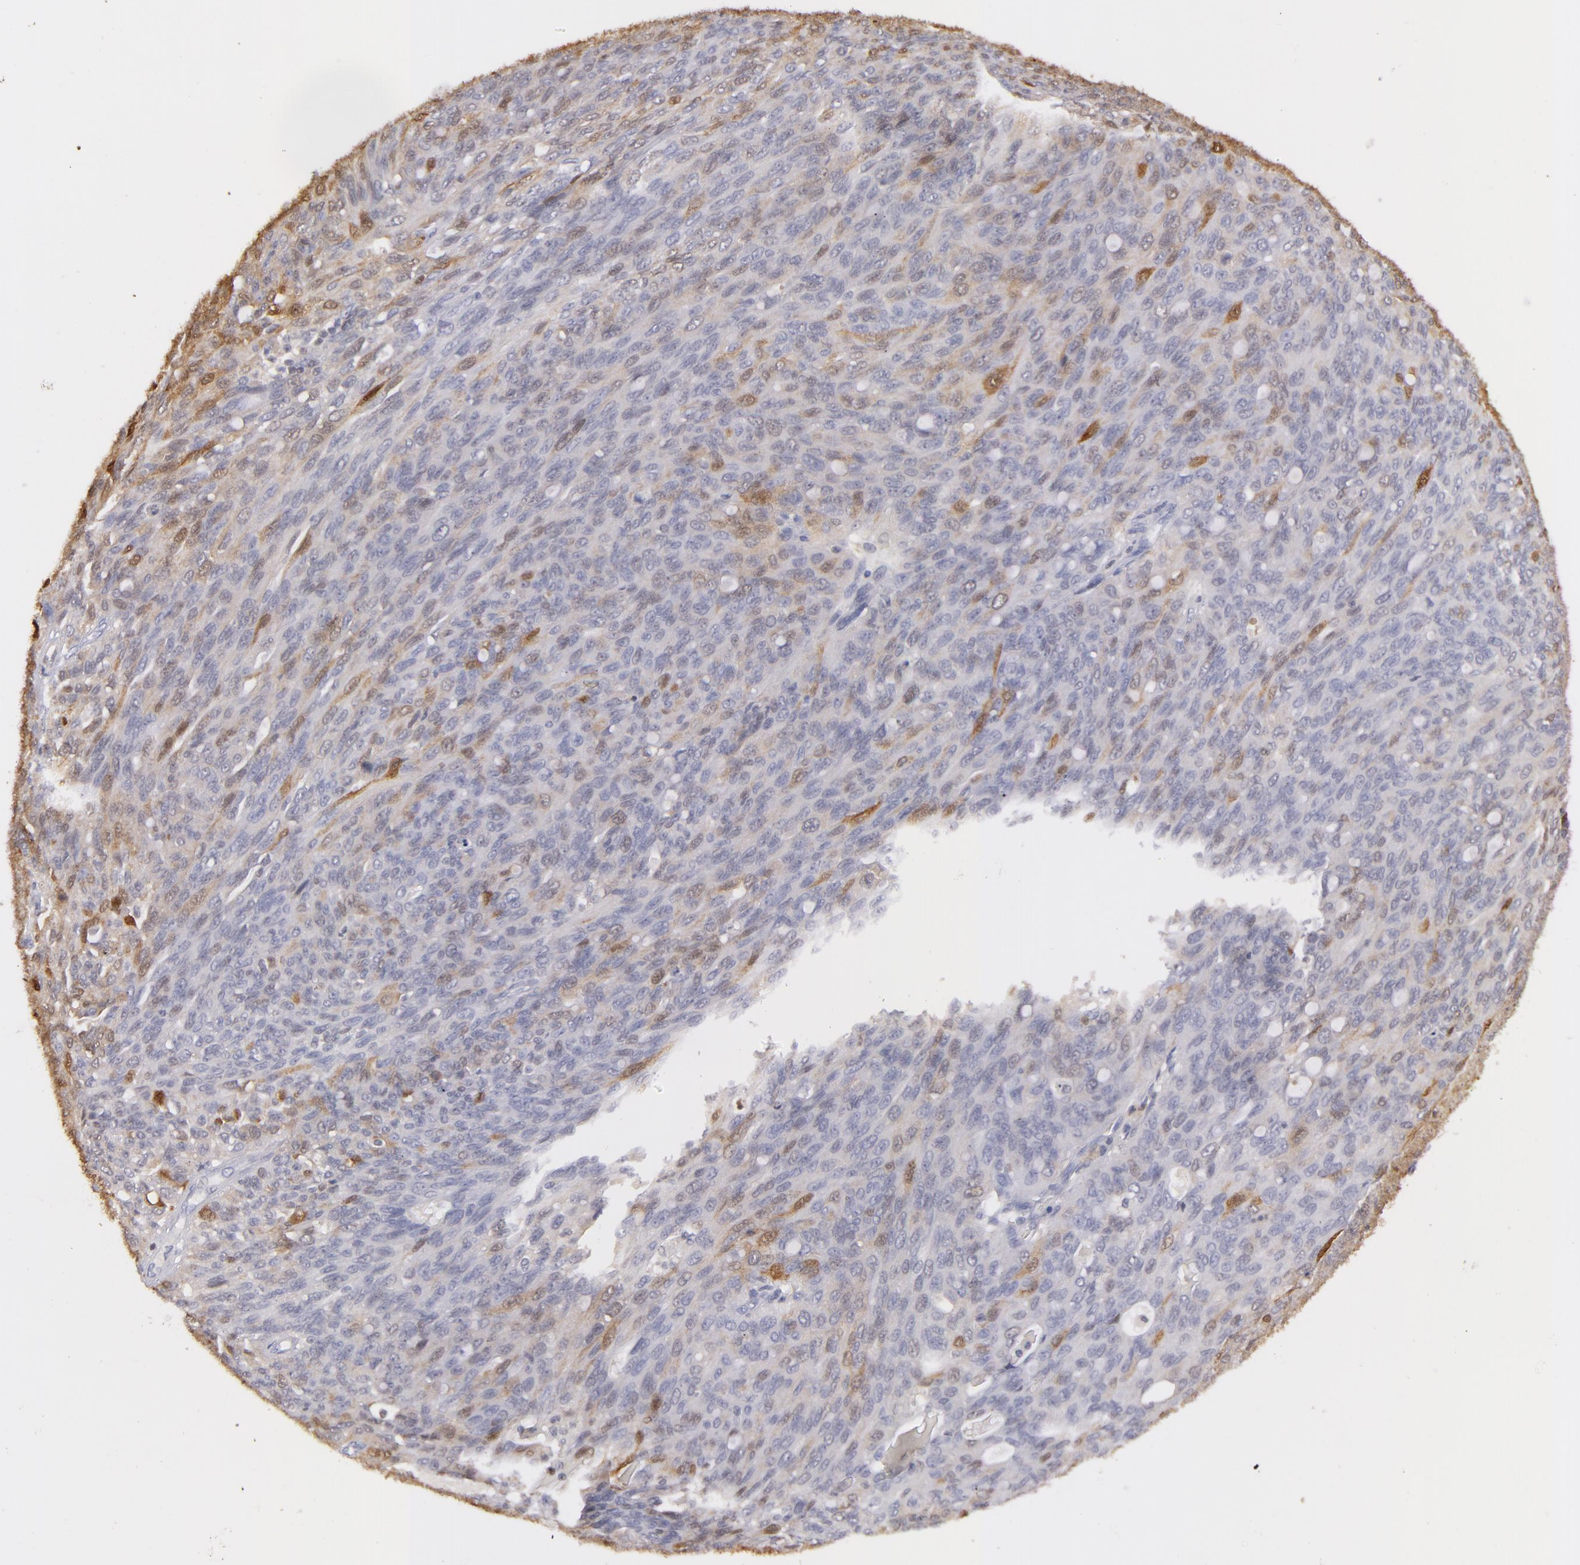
{"staining": {"intensity": "moderate", "quantity": "<25%", "location": "cytoplasmic/membranous,nuclear"}, "tissue": "ovarian cancer", "cell_type": "Tumor cells", "image_type": "cancer", "snomed": [{"axis": "morphology", "description": "Carcinoma, endometroid"}, {"axis": "topography", "description": "Ovary"}], "caption": "Protein positivity by IHC reveals moderate cytoplasmic/membranous and nuclear staining in approximately <25% of tumor cells in ovarian endometroid carcinoma. (DAB (3,3'-diaminobenzidine) IHC with brightfield microscopy, high magnification).", "gene": "S100A2", "patient": {"sex": "female", "age": 60}}